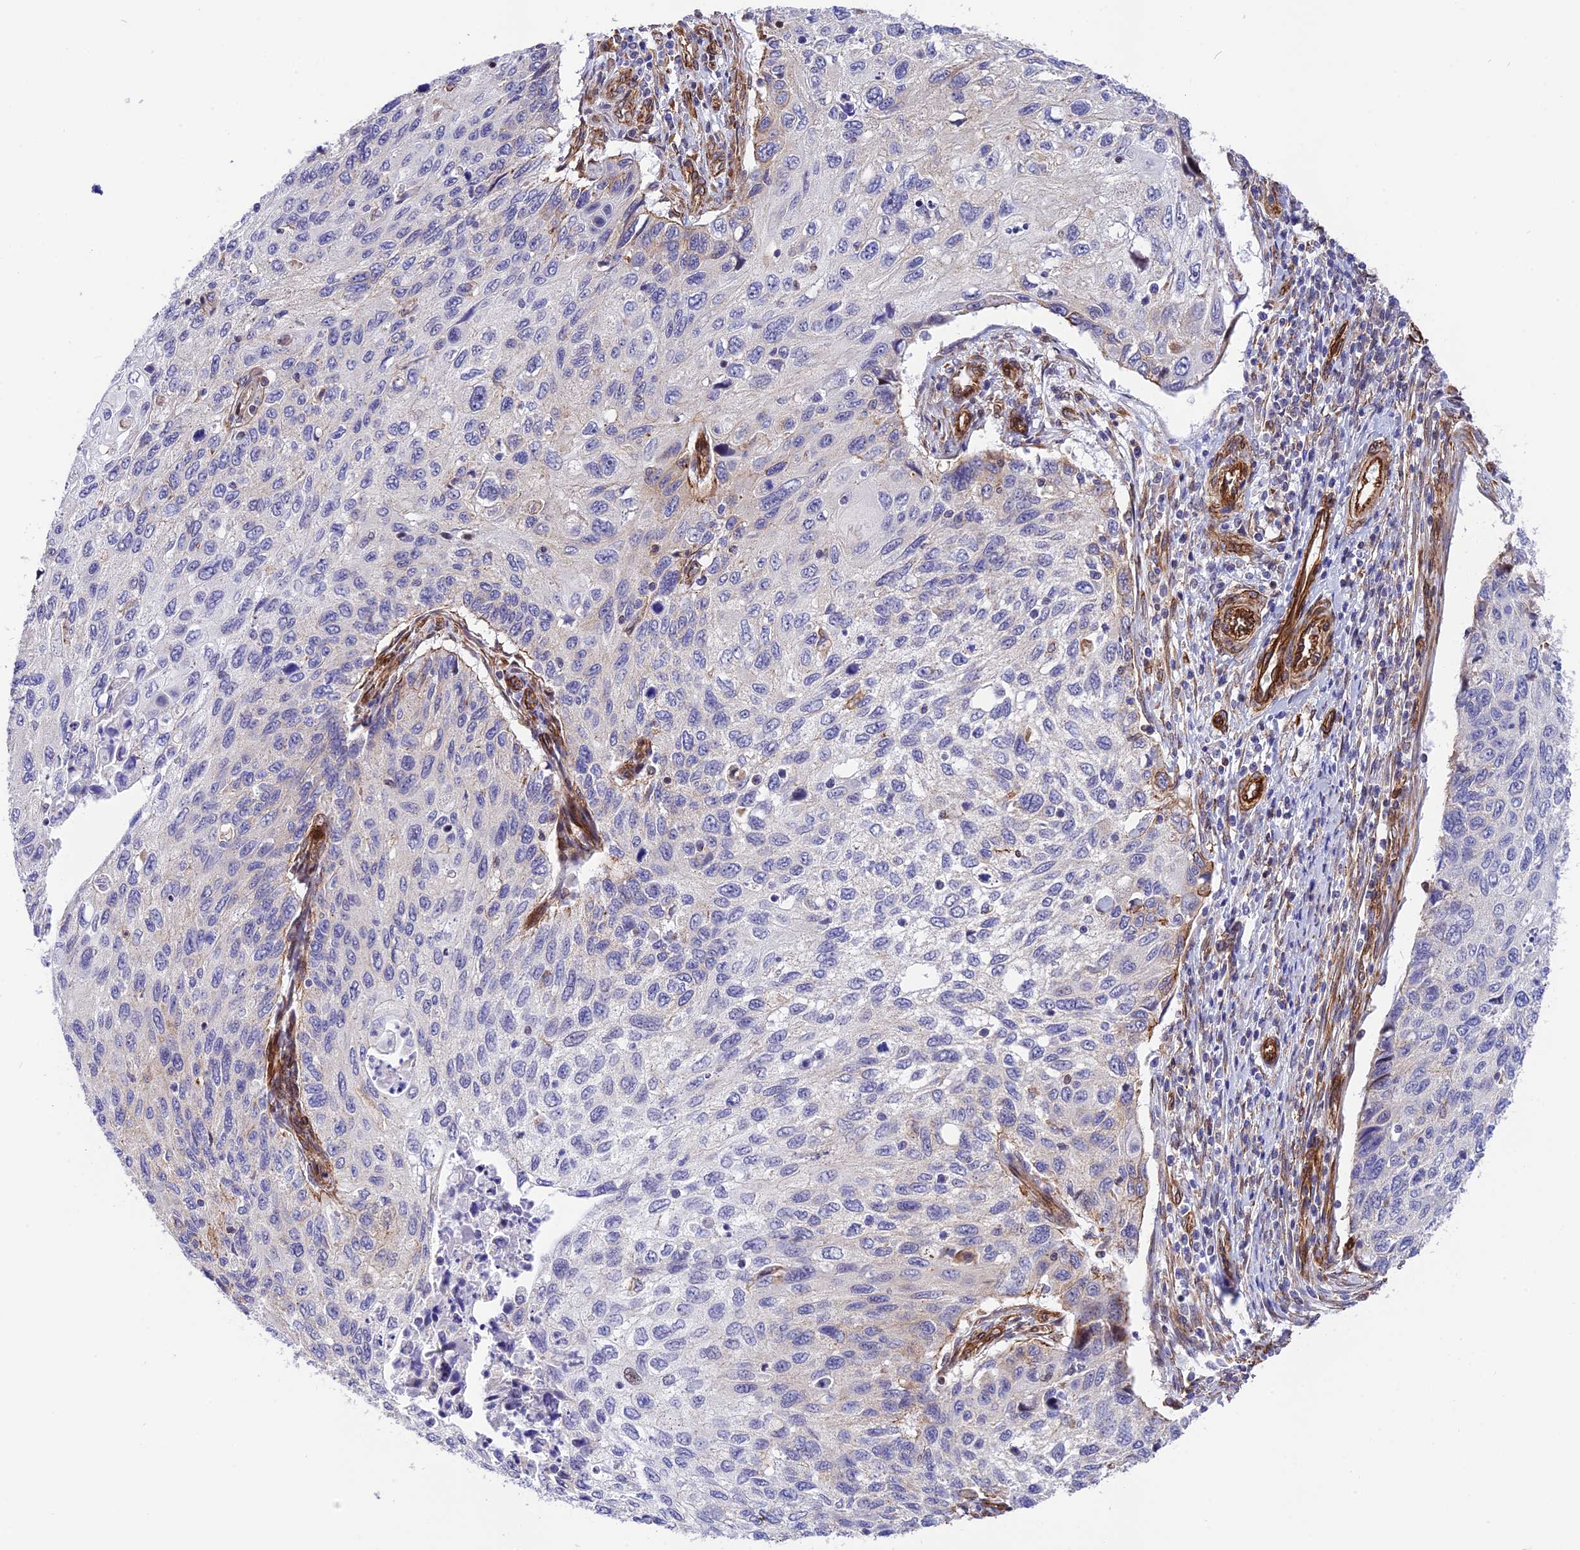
{"staining": {"intensity": "negative", "quantity": "none", "location": "none"}, "tissue": "cervical cancer", "cell_type": "Tumor cells", "image_type": "cancer", "snomed": [{"axis": "morphology", "description": "Squamous cell carcinoma, NOS"}, {"axis": "topography", "description": "Cervix"}], "caption": "Human cervical cancer stained for a protein using immunohistochemistry (IHC) shows no expression in tumor cells.", "gene": "R3HDM4", "patient": {"sex": "female", "age": 70}}